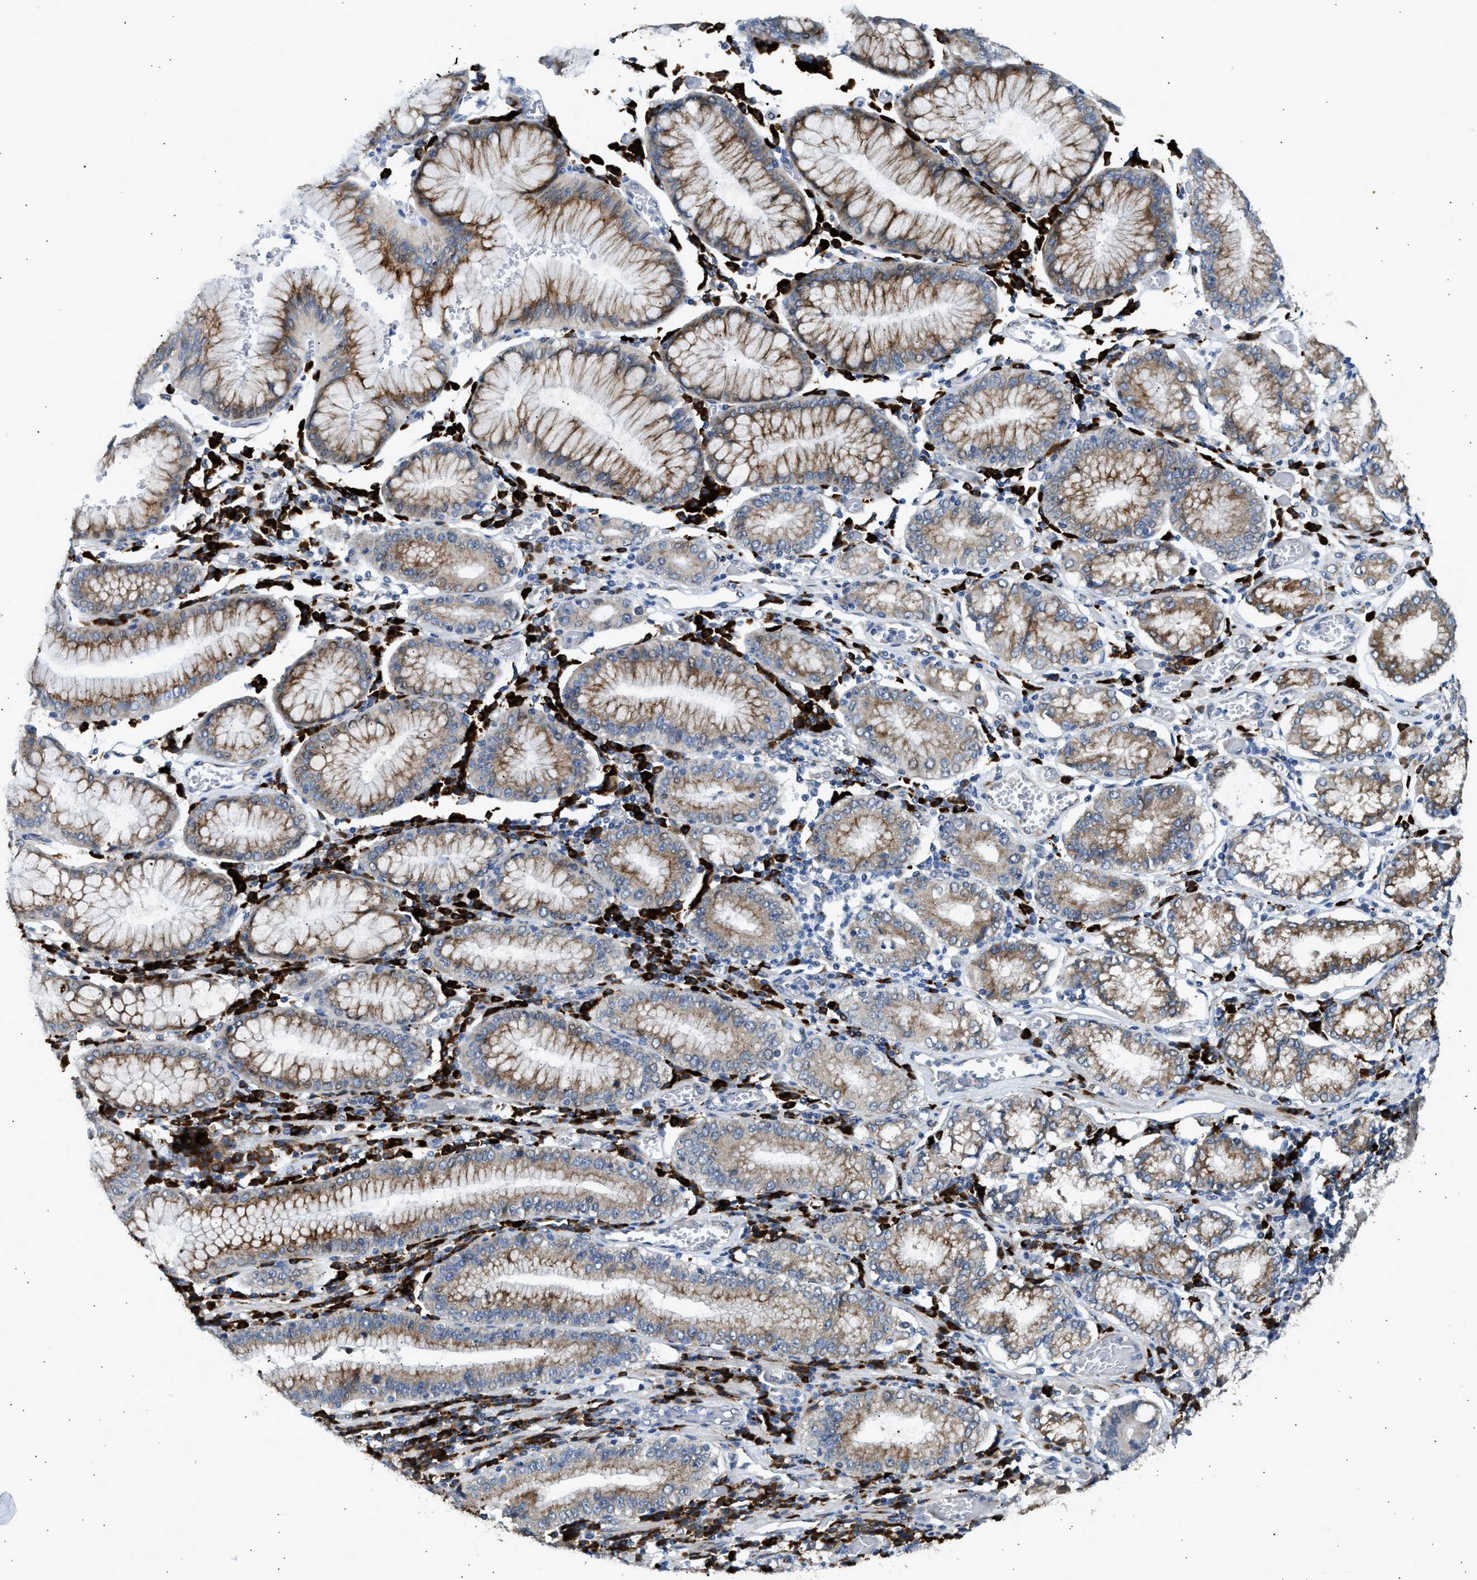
{"staining": {"intensity": "moderate", "quantity": "25%-75%", "location": "cytoplasmic/membranous"}, "tissue": "stomach cancer", "cell_type": "Tumor cells", "image_type": "cancer", "snomed": [{"axis": "morphology", "description": "Adenocarcinoma, NOS"}, {"axis": "topography", "description": "Stomach"}], "caption": "Stomach cancer was stained to show a protein in brown. There is medium levels of moderate cytoplasmic/membranous staining in about 25%-75% of tumor cells.", "gene": "KCNC2", "patient": {"sex": "female", "age": 73}}